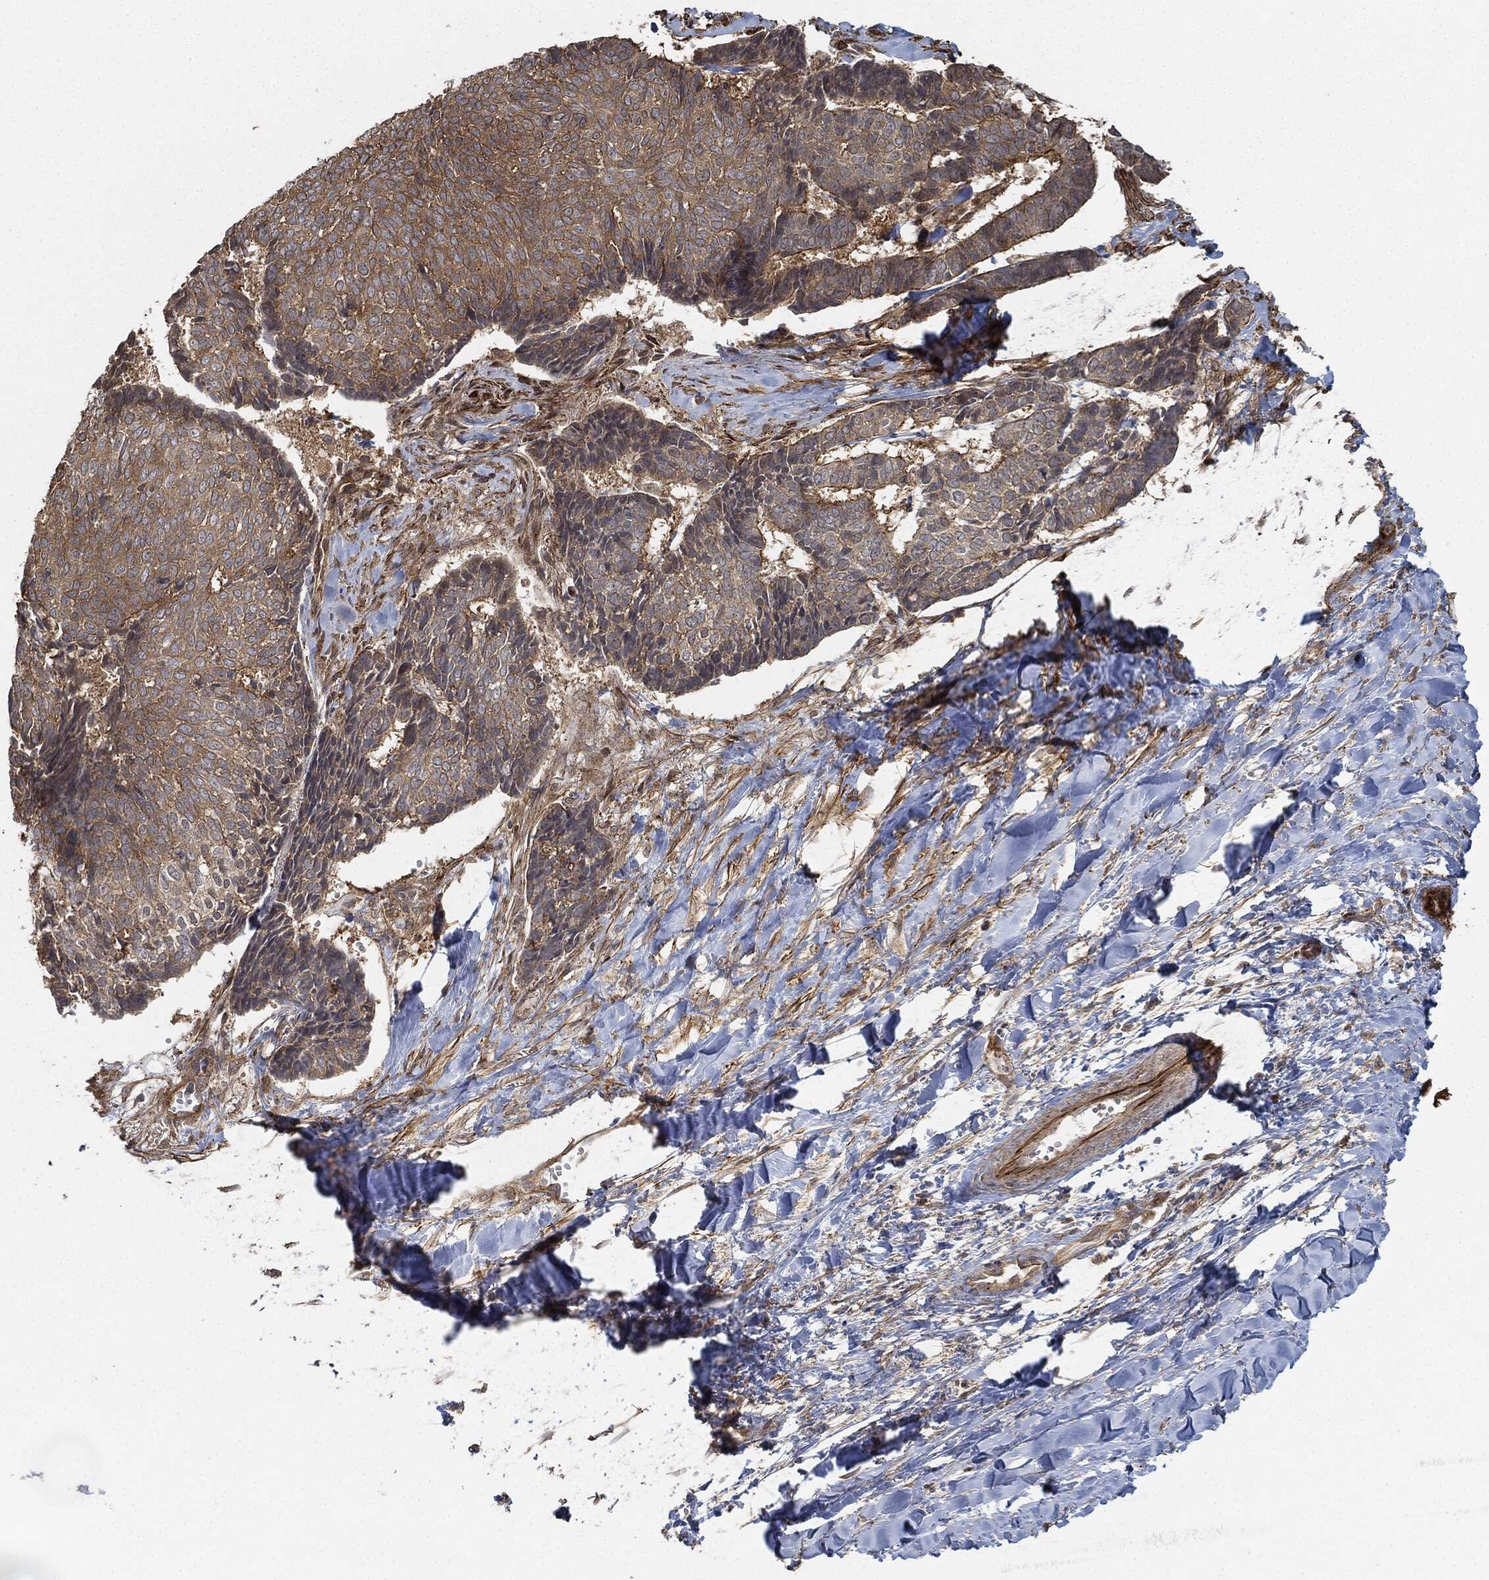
{"staining": {"intensity": "moderate", "quantity": "25%-75%", "location": "cytoplasmic/membranous"}, "tissue": "skin cancer", "cell_type": "Tumor cells", "image_type": "cancer", "snomed": [{"axis": "morphology", "description": "Basal cell carcinoma"}, {"axis": "topography", "description": "Skin"}], "caption": "A high-resolution photomicrograph shows immunohistochemistry (IHC) staining of skin basal cell carcinoma, which exhibits moderate cytoplasmic/membranous positivity in approximately 25%-75% of tumor cells.", "gene": "TPT1", "patient": {"sex": "male", "age": 86}}